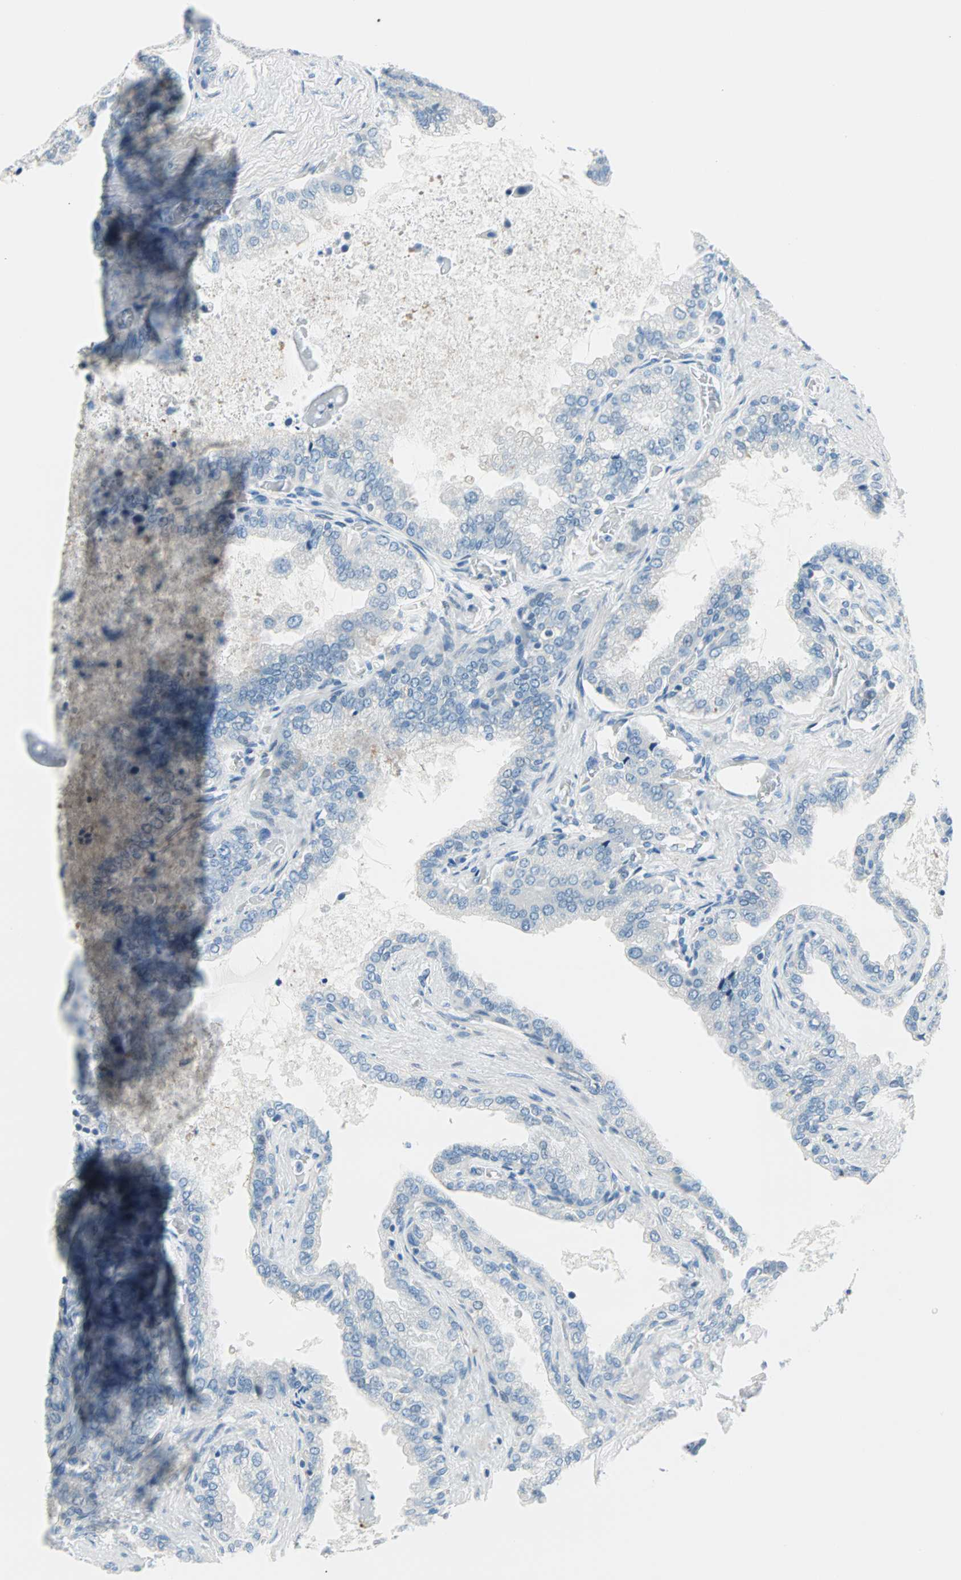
{"staining": {"intensity": "negative", "quantity": "none", "location": "none"}, "tissue": "seminal vesicle", "cell_type": "Glandular cells", "image_type": "normal", "snomed": [{"axis": "morphology", "description": "Normal tissue, NOS"}, {"axis": "topography", "description": "Seminal veicle"}], "caption": "IHC of normal seminal vesicle displays no expression in glandular cells.", "gene": "TMEM163", "patient": {"sex": "male", "age": 46}}